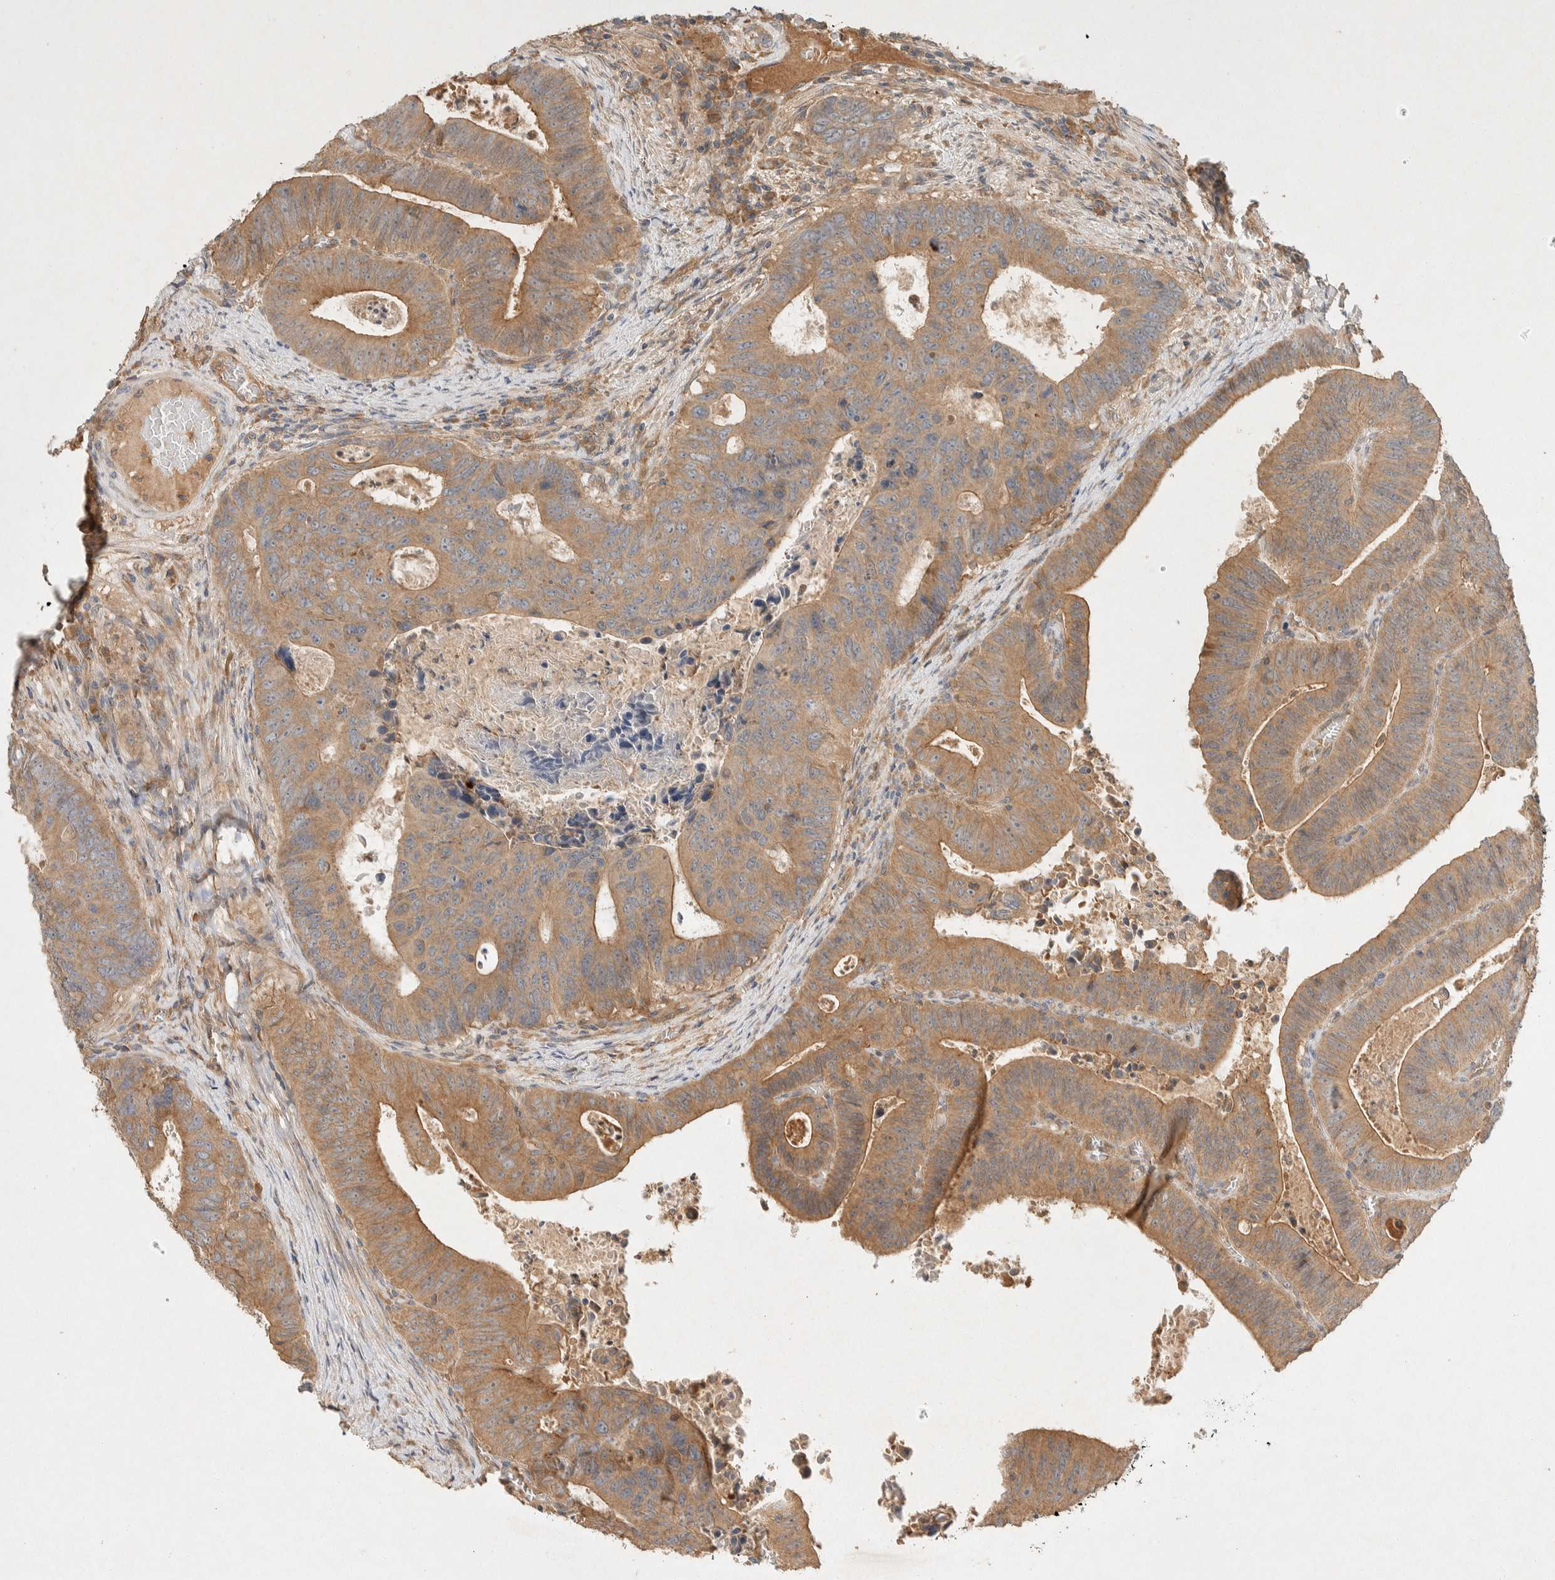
{"staining": {"intensity": "moderate", "quantity": ">75%", "location": "cytoplasmic/membranous"}, "tissue": "colorectal cancer", "cell_type": "Tumor cells", "image_type": "cancer", "snomed": [{"axis": "morphology", "description": "Adenocarcinoma, NOS"}, {"axis": "topography", "description": "Colon"}], "caption": "Immunohistochemistry (DAB) staining of colorectal adenocarcinoma displays moderate cytoplasmic/membranous protein expression in about >75% of tumor cells. Using DAB (brown) and hematoxylin (blue) stains, captured at high magnification using brightfield microscopy.", "gene": "PXK", "patient": {"sex": "male", "age": 87}}